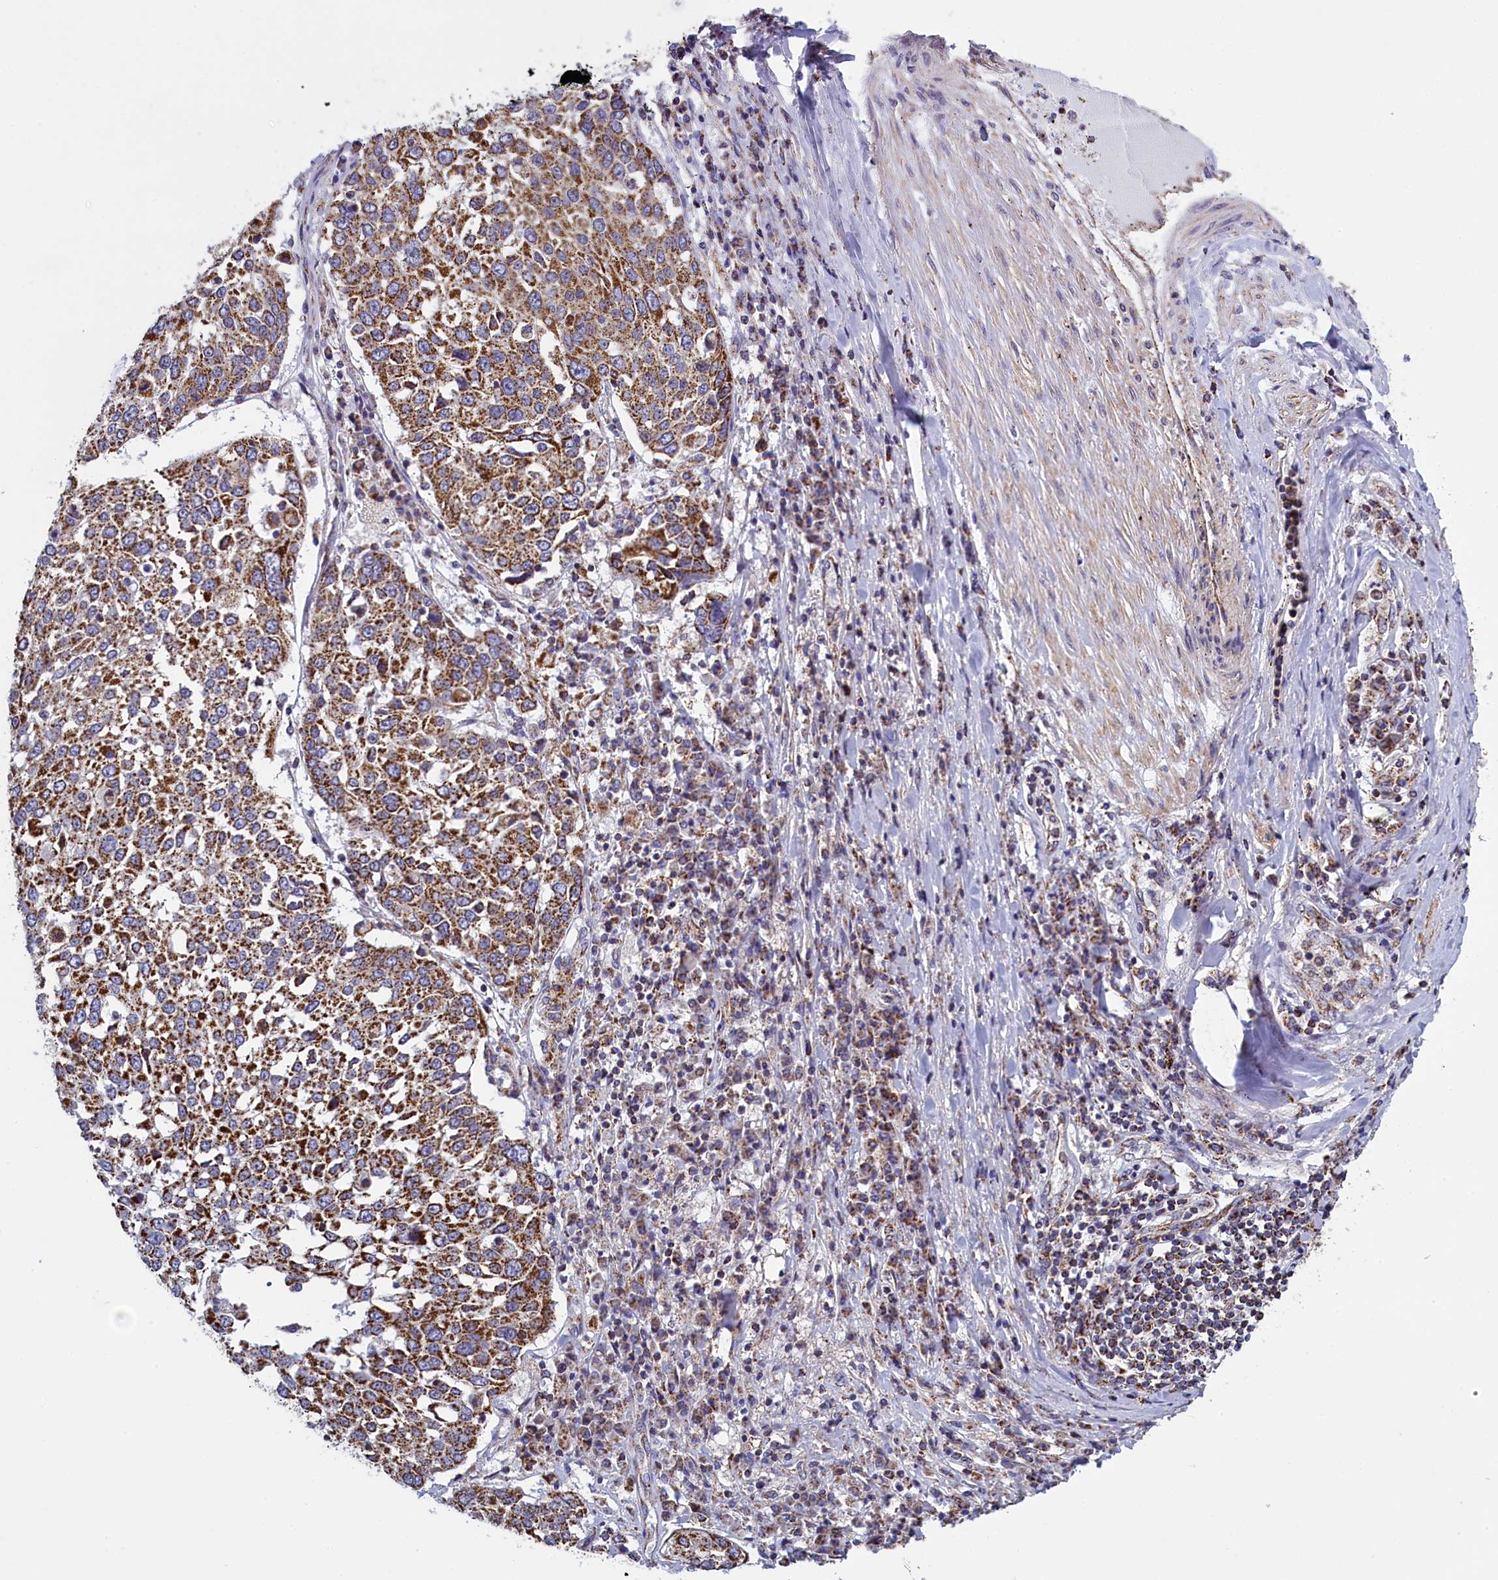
{"staining": {"intensity": "moderate", "quantity": ">75%", "location": "cytoplasmic/membranous"}, "tissue": "lung cancer", "cell_type": "Tumor cells", "image_type": "cancer", "snomed": [{"axis": "morphology", "description": "Squamous cell carcinoma, NOS"}, {"axis": "topography", "description": "Lung"}], "caption": "Protein expression analysis of lung cancer (squamous cell carcinoma) shows moderate cytoplasmic/membranous staining in approximately >75% of tumor cells. (brown staining indicates protein expression, while blue staining denotes nuclei).", "gene": "IFT122", "patient": {"sex": "male", "age": 65}}